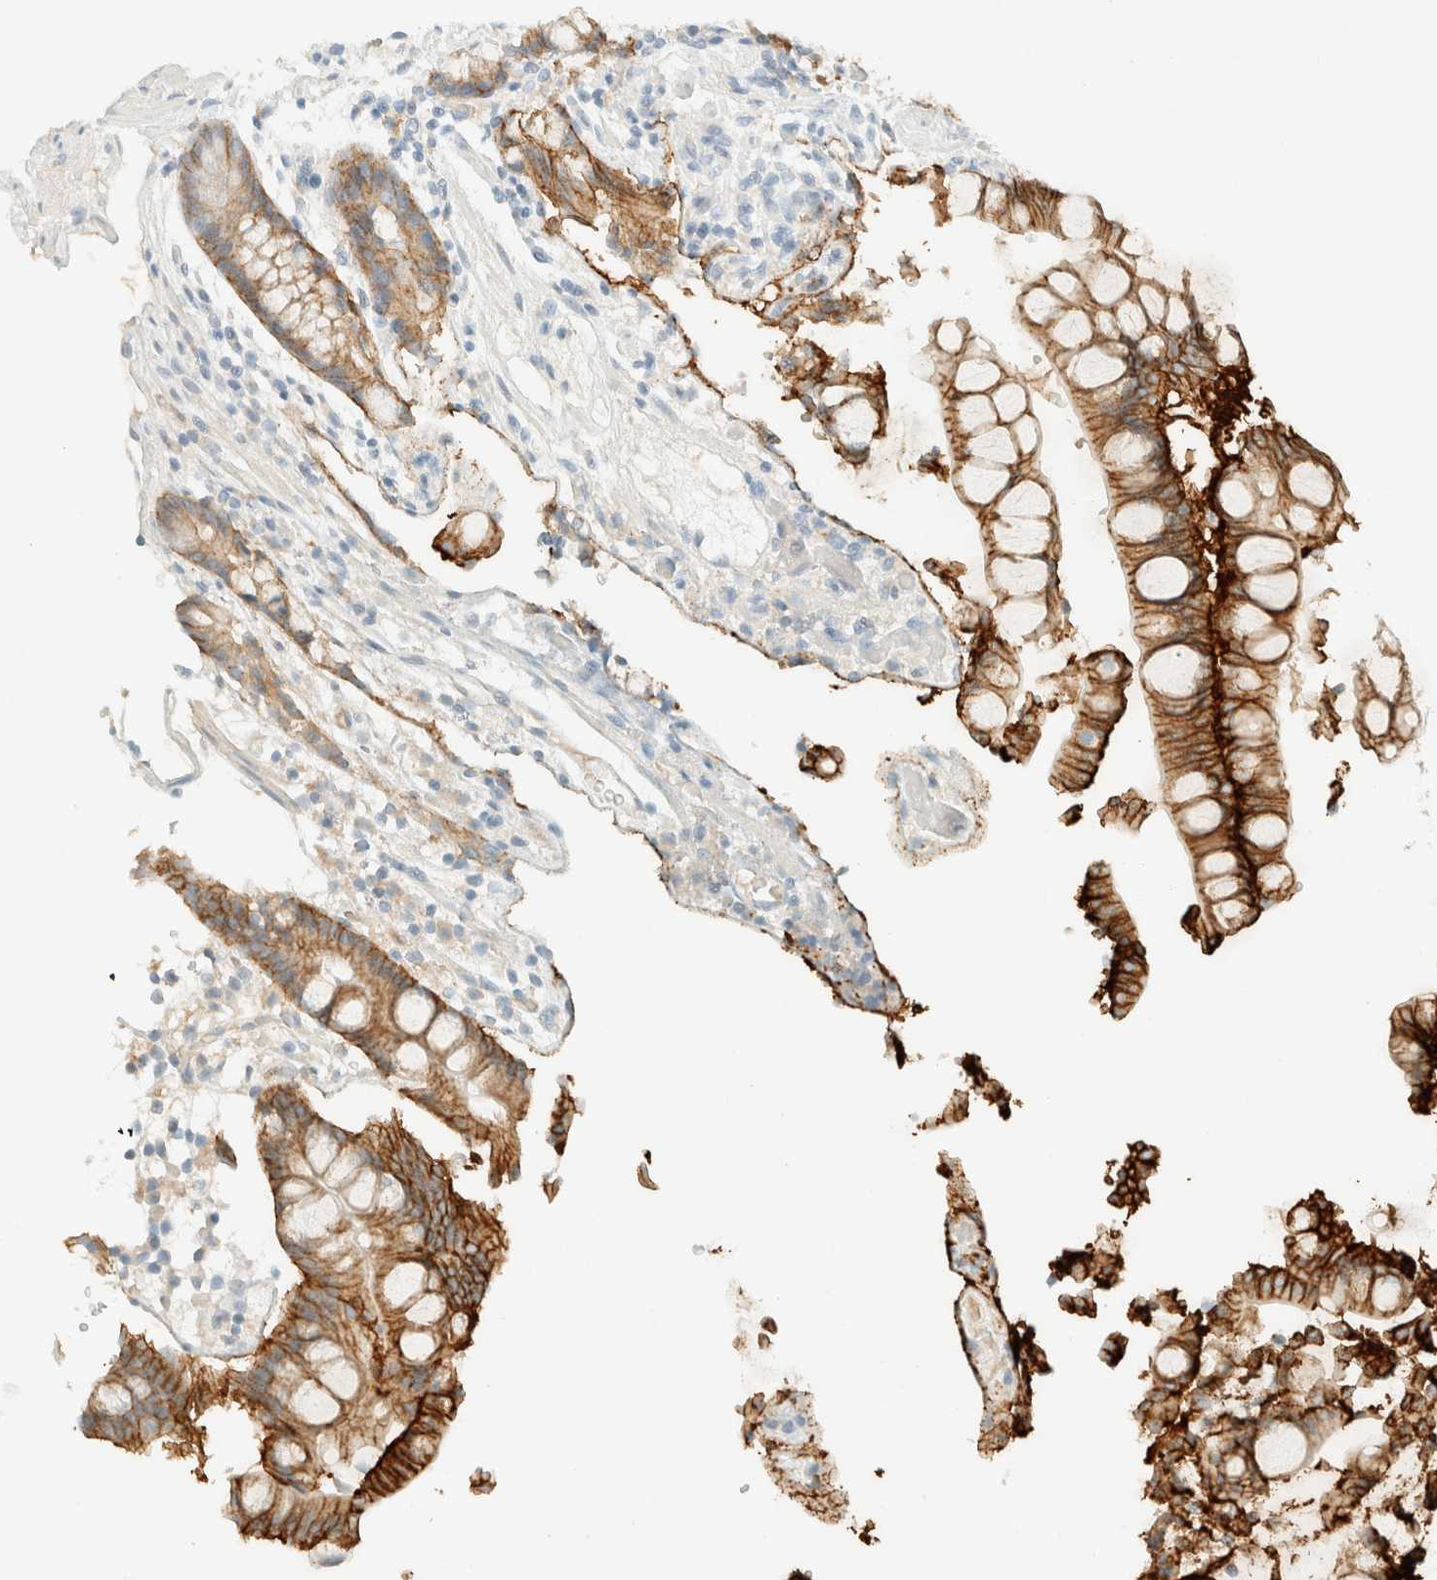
{"staining": {"intensity": "negative", "quantity": "none", "location": "none"}, "tissue": "colon", "cell_type": "Endothelial cells", "image_type": "normal", "snomed": [{"axis": "morphology", "description": "Normal tissue, NOS"}, {"axis": "topography", "description": "Colon"}], "caption": "Photomicrograph shows no significant protein positivity in endothelial cells of normal colon.", "gene": "GPA33", "patient": {"sex": "male", "age": 73}}